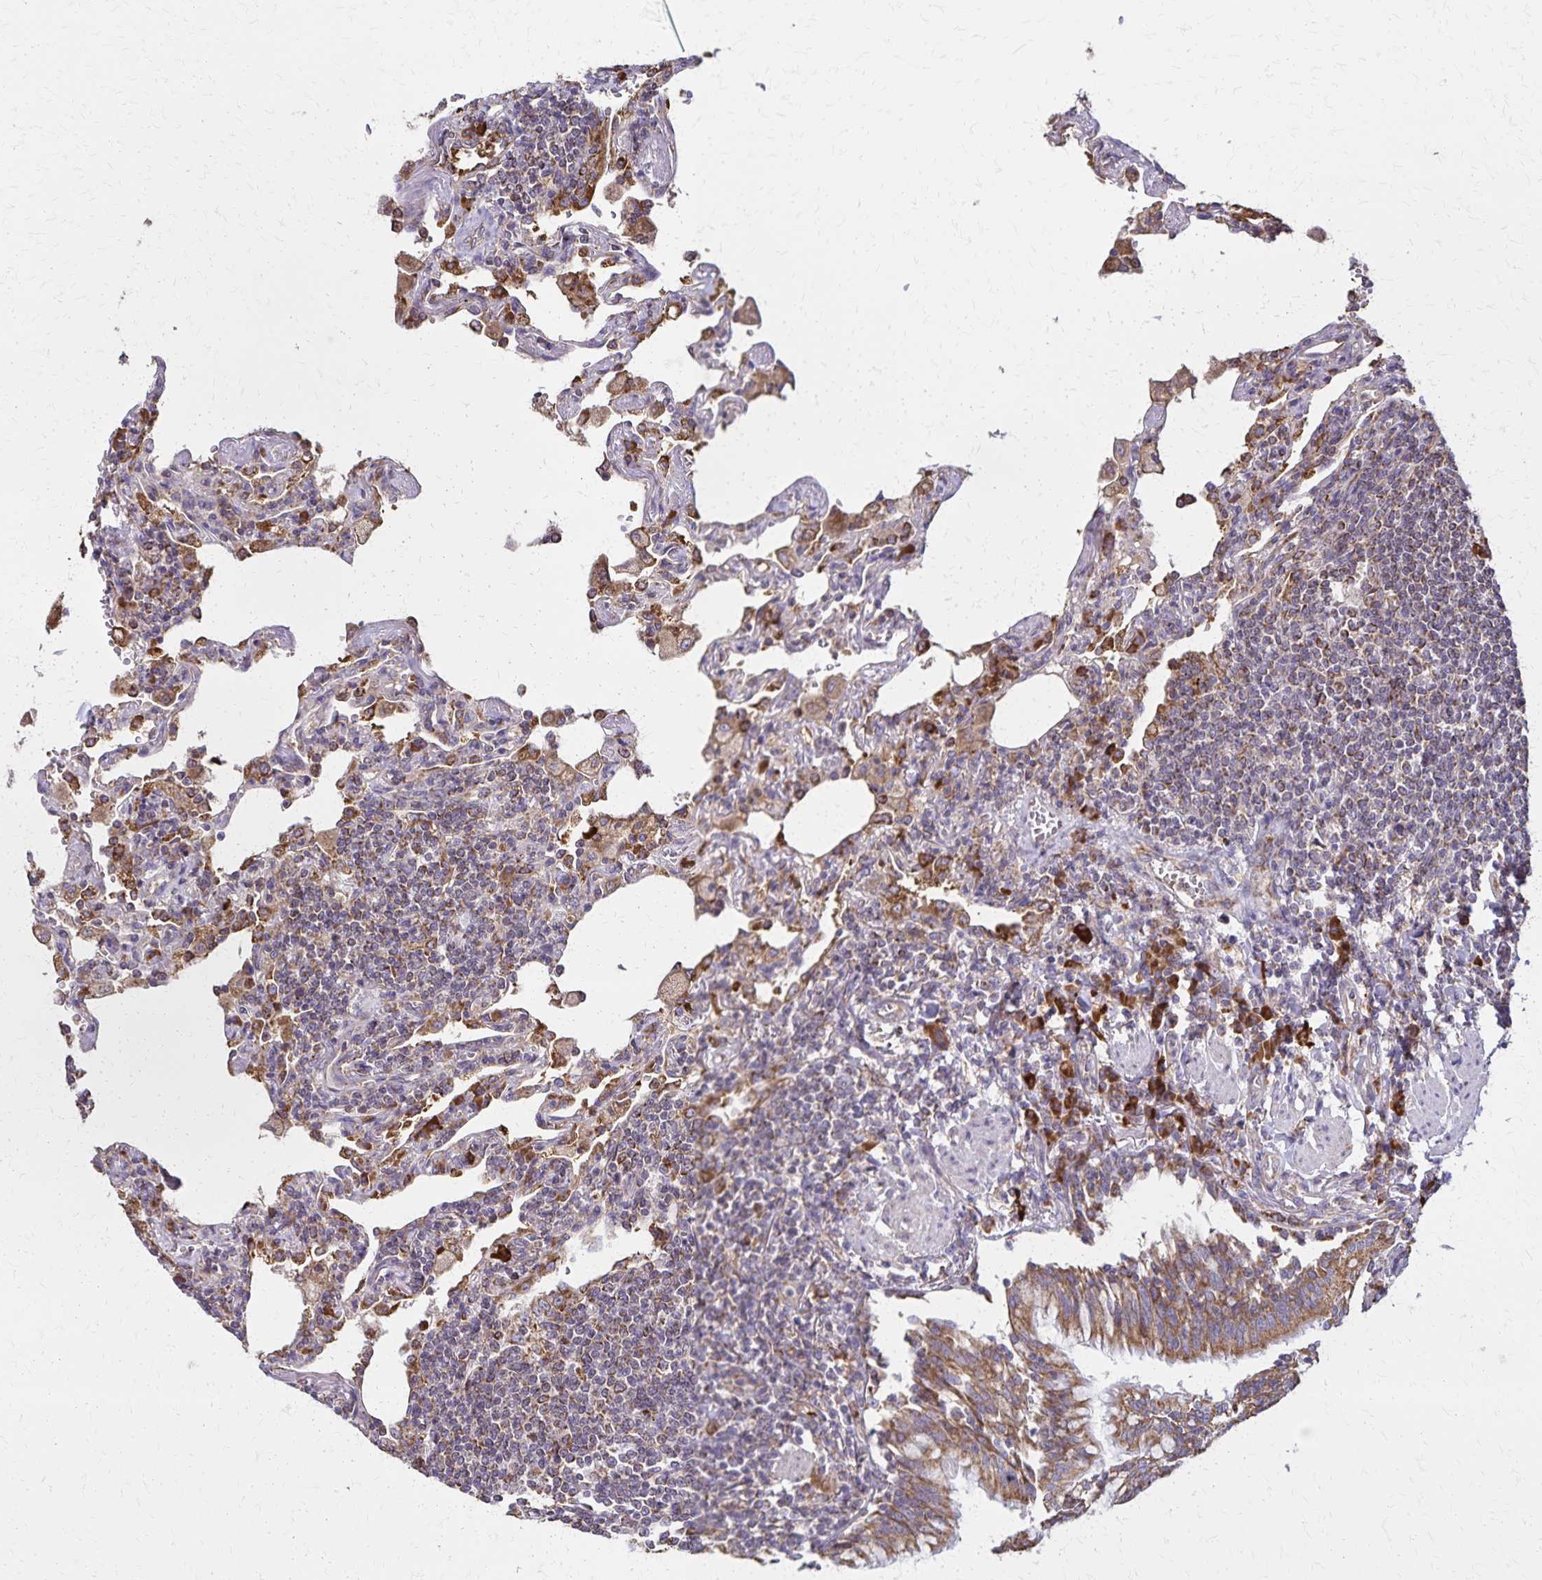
{"staining": {"intensity": "weak", "quantity": ">75%", "location": "cytoplasmic/membranous"}, "tissue": "lymphoma", "cell_type": "Tumor cells", "image_type": "cancer", "snomed": [{"axis": "morphology", "description": "Malignant lymphoma, non-Hodgkin's type, Low grade"}, {"axis": "topography", "description": "Lung"}], "caption": "Lymphoma tissue exhibits weak cytoplasmic/membranous staining in approximately >75% of tumor cells Nuclei are stained in blue.", "gene": "RNF10", "patient": {"sex": "female", "age": 71}}